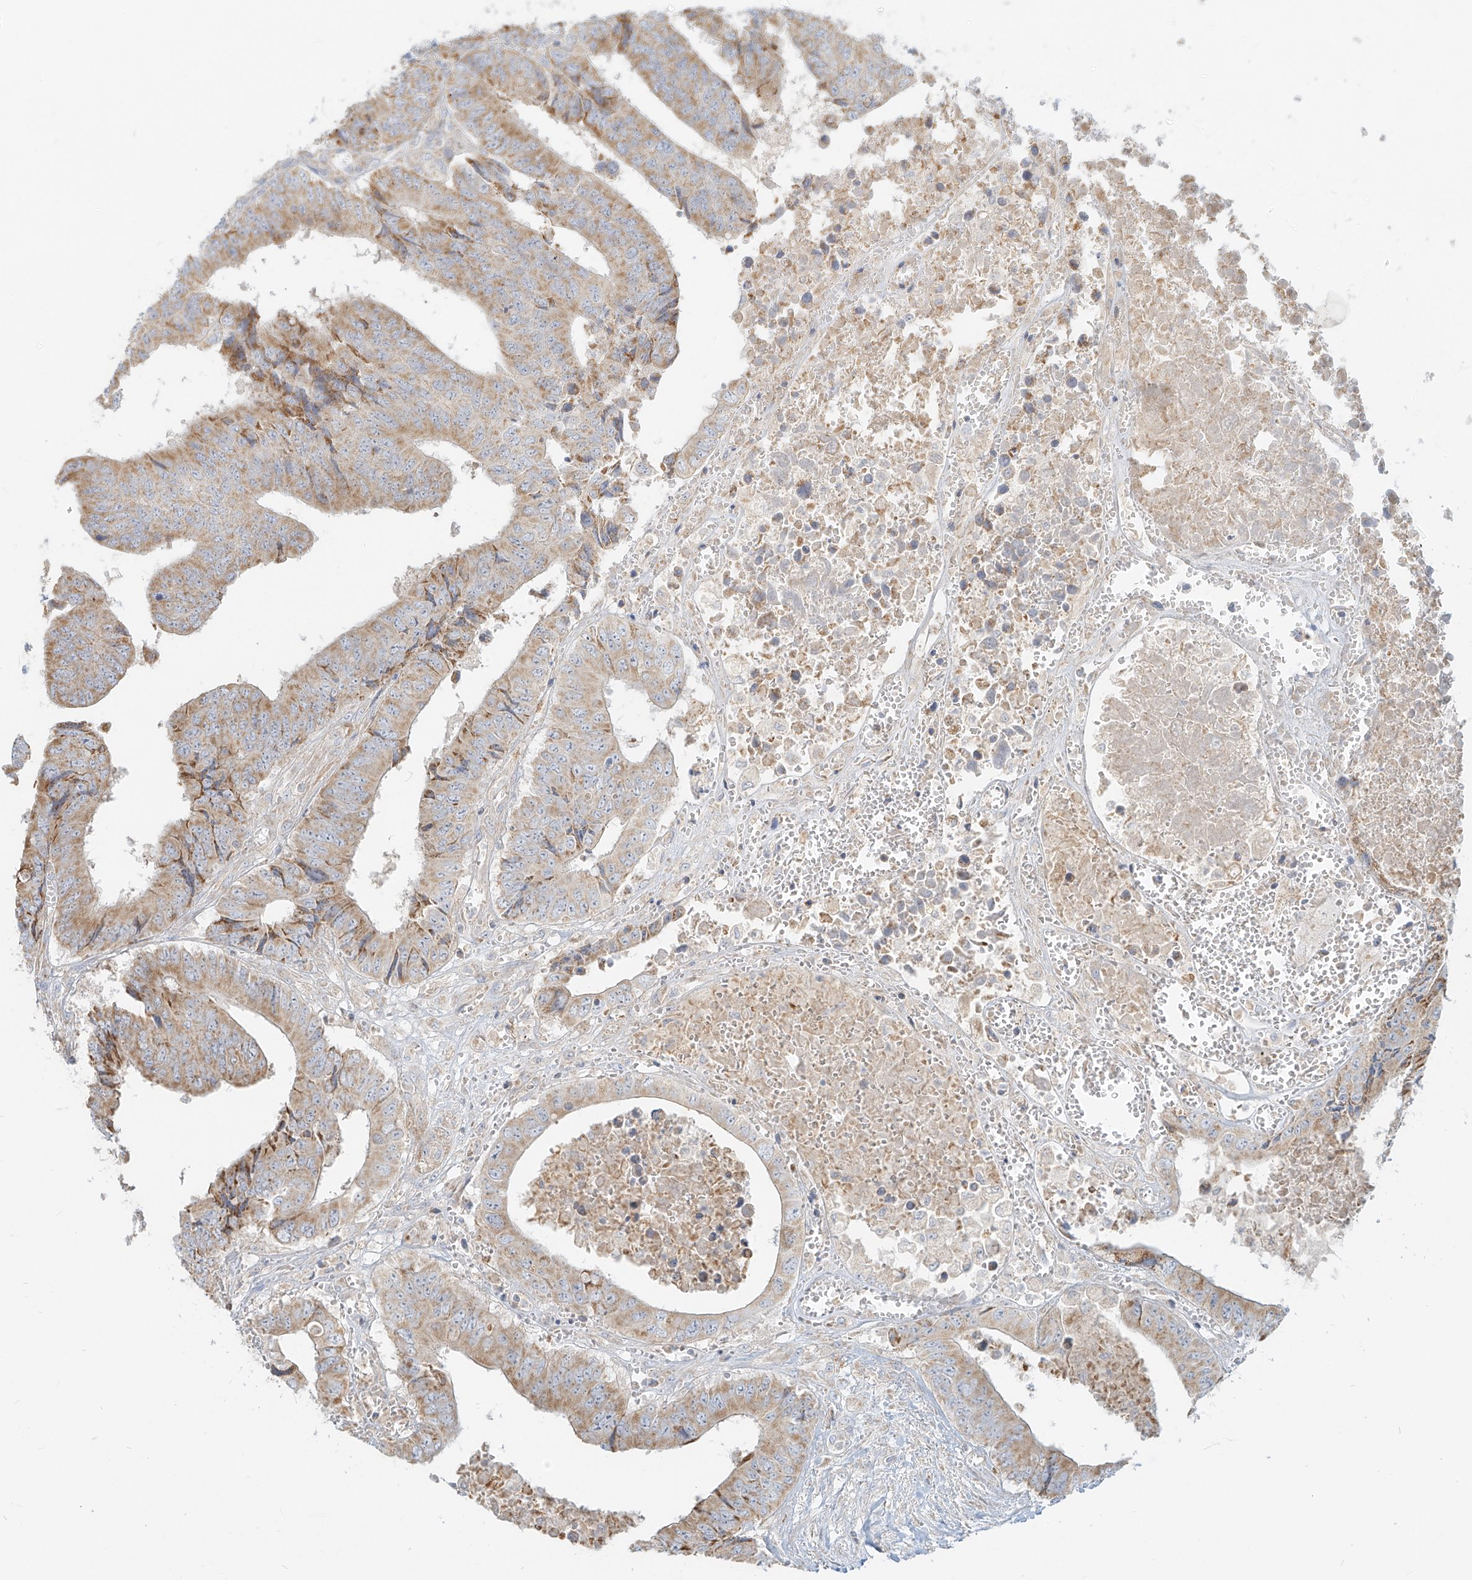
{"staining": {"intensity": "moderate", "quantity": ">75%", "location": "cytoplasmic/membranous"}, "tissue": "colorectal cancer", "cell_type": "Tumor cells", "image_type": "cancer", "snomed": [{"axis": "morphology", "description": "Adenocarcinoma, NOS"}, {"axis": "topography", "description": "Rectum"}], "caption": "Tumor cells display medium levels of moderate cytoplasmic/membranous expression in about >75% of cells in colorectal cancer.", "gene": "ZIM3", "patient": {"sex": "male", "age": 84}}